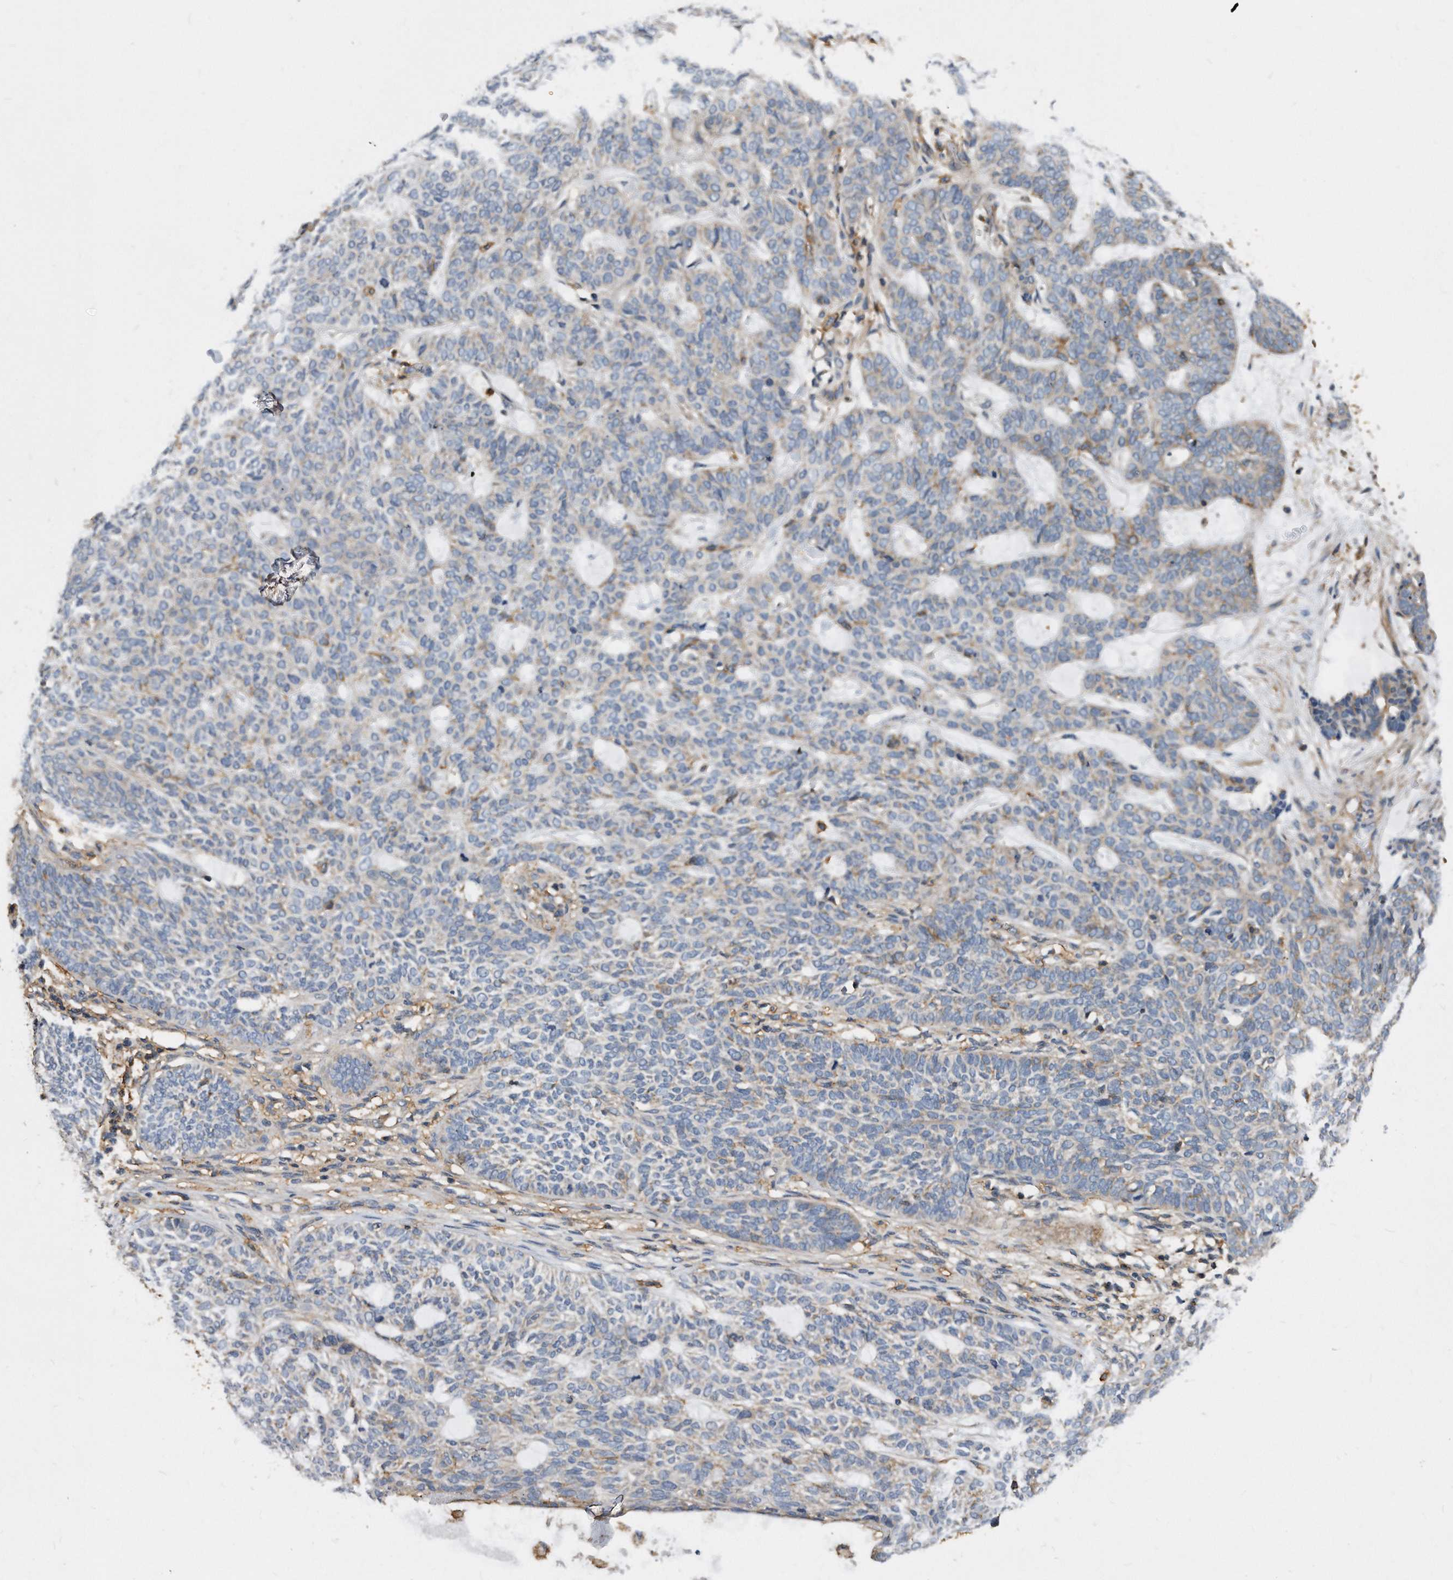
{"staining": {"intensity": "negative", "quantity": "none", "location": "none"}, "tissue": "skin cancer", "cell_type": "Tumor cells", "image_type": "cancer", "snomed": [{"axis": "morphology", "description": "Basal cell carcinoma"}, {"axis": "topography", "description": "Skin"}], "caption": "This is an IHC photomicrograph of human basal cell carcinoma (skin). There is no staining in tumor cells.", "gene": "ATG5", "patient": {"sex": "male", "age": 87}}